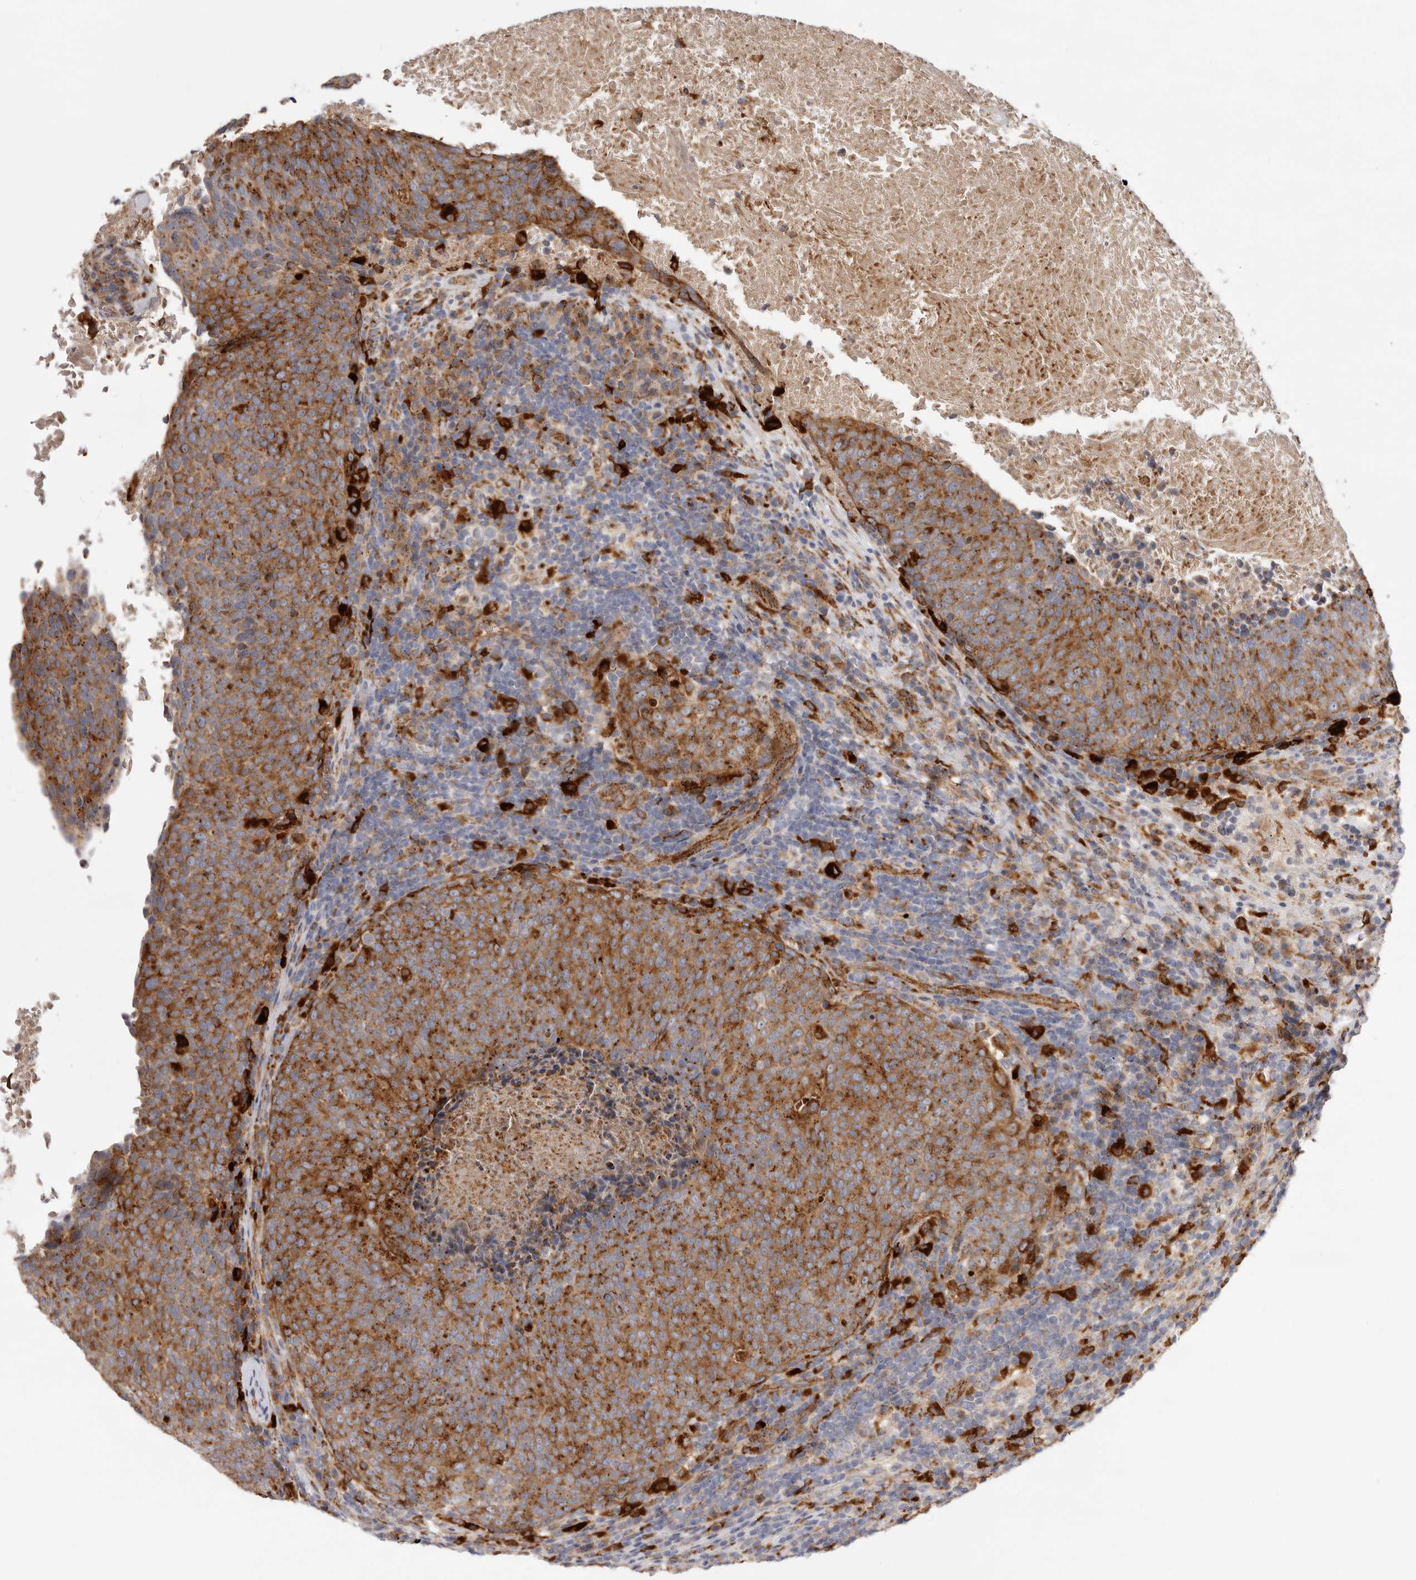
{"staining": {"intensity": "moderate", "quantity": ">75%", "location": "cytoplasmic/membranous"}, "tissue": "head and neck cancer", "cell_type": "Tumor cells", "image_type": "cancer", "snomed": [{"axis": "morphology", "description": "Squamous cell carcinoma, NOS"}, {"axis": "morphology", "description": "Squamous cell carcinoma, metastatic, NOS"}, {"axis": "topography", "description": "Lymph node"}, {"axis": "topography", "description": "Head-Neck"}], "caption": "Human head and neck squamous cell carcinoma stained with a brown dye reveals moderate cytoplasmic/membranous positive expression in approximately >75% of tumor cells.", "gene": "GRN", "patient": {"sex": "male", "age": 62}}